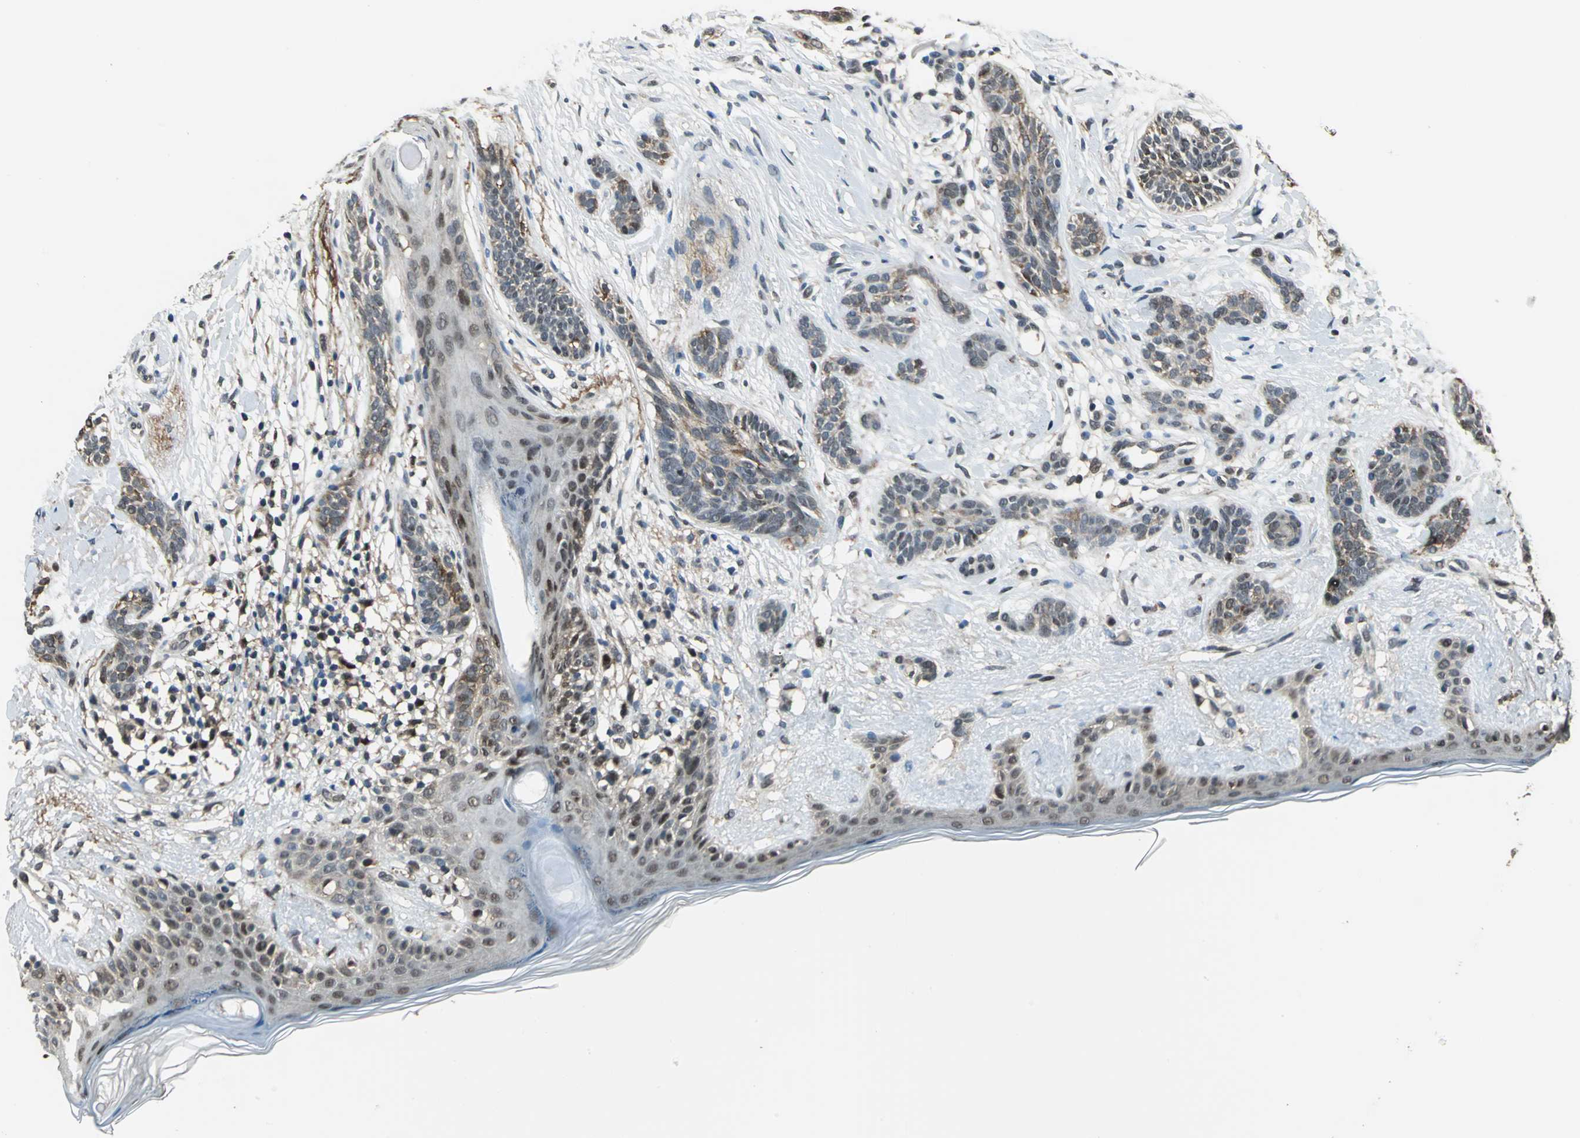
{"staining": {"intensity": "moderate", "quantity": "25%-75%", "location": "nuclear"}, "tissue": "skin cancer", "cell_type": "Tumor cells", "image_type": "cancer", "snomed": [{"axis": "morphology", "description": "Normal tissue, NOS"}, {"axis": "morphology", "description": "Basal cell carcinoma"}, {"axis": "topography", "description": "Skin"}], "caption": "Immunohistochemical staining of human skin cancer (basal cell carcinoma) exhibits moderate nuclear protein positivity in approximately 25%-75% of tumor cells.", "gene": "MIS18BP1", "patient": {"sex": "male", "age": 63}}